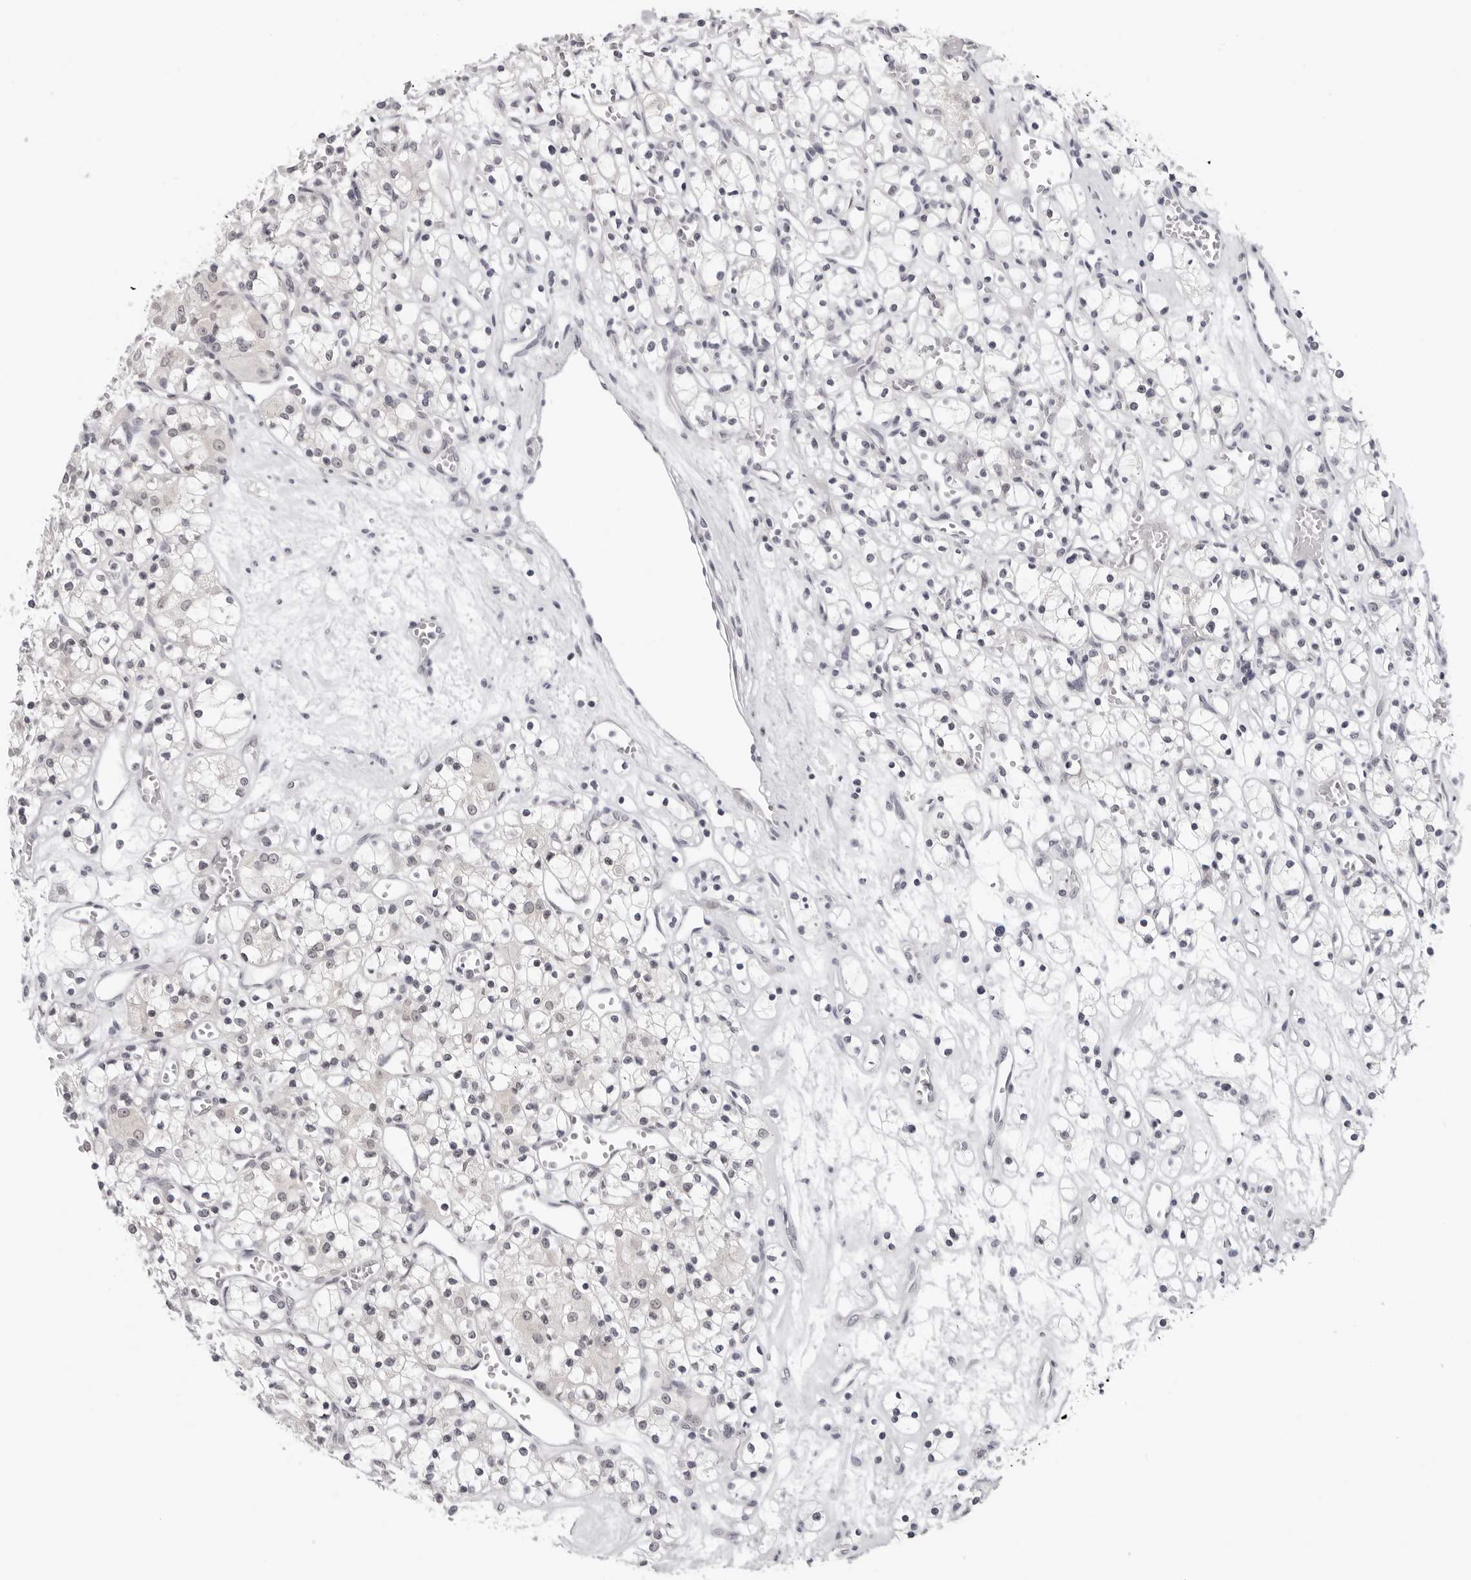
{"staining": {"intensity": "negative", "quantity": "none", "location": "none"}, "tissue": "renal cancer", "cell_type": "Tumor cells", "image_type": "cancer", "snomed": [{"axis": "morphology", "description": "Adenocarcinoma, NOS"}, {"axis": "topography", "description": "Kidney"}], "caption": "Immunohistochemistry (IHC) of renal cancer (adenocarcinoma) shows no staining in tumor cells.", "gene": "PRUNE1", "patient": {"sex": "female", "age": 59}}